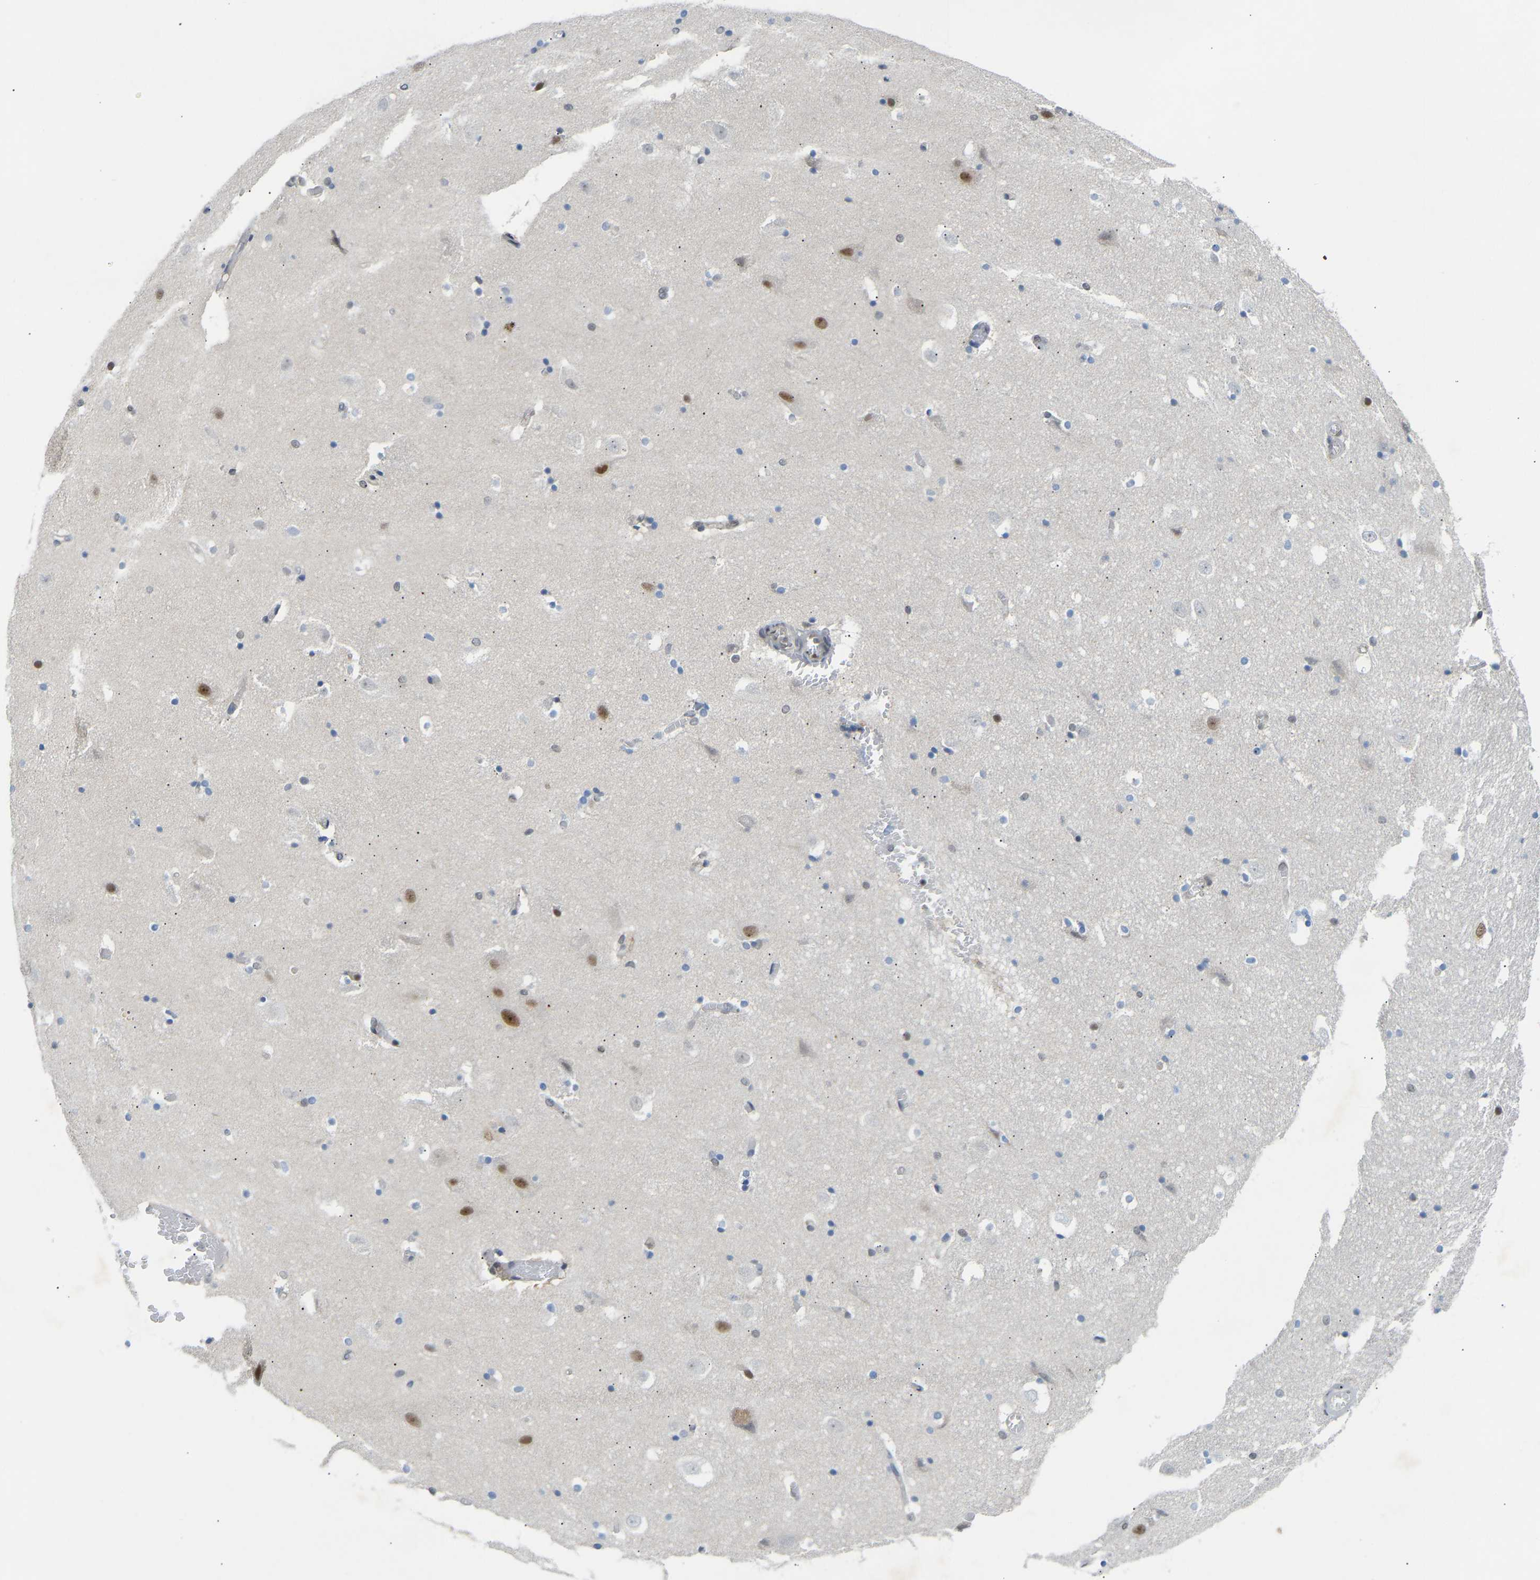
{"staining": {"intensity": "negative", "quantity": "none", "location": "none"}, "tissue": "hippocampus", "cell_type": "Glial cells", "image_type": "normal", "snomed": [{"axis": "morphology", "description": "Normal tissue, NOS"}, {"axis": "topography", "description": "Hippocampus"}], "caption": "DAB immunohistochemical staining of unremarkable hippocampus displays no significant expression in glial cells. (Stains: DAB (3,3'-diaminobenzidine) immunohistochemistry with hematoxylin counter stain, Microscopy: brightfield microscopy at high magnification).", "gene": "RBM15", "patient": {"sex": "male", "age": 45}}